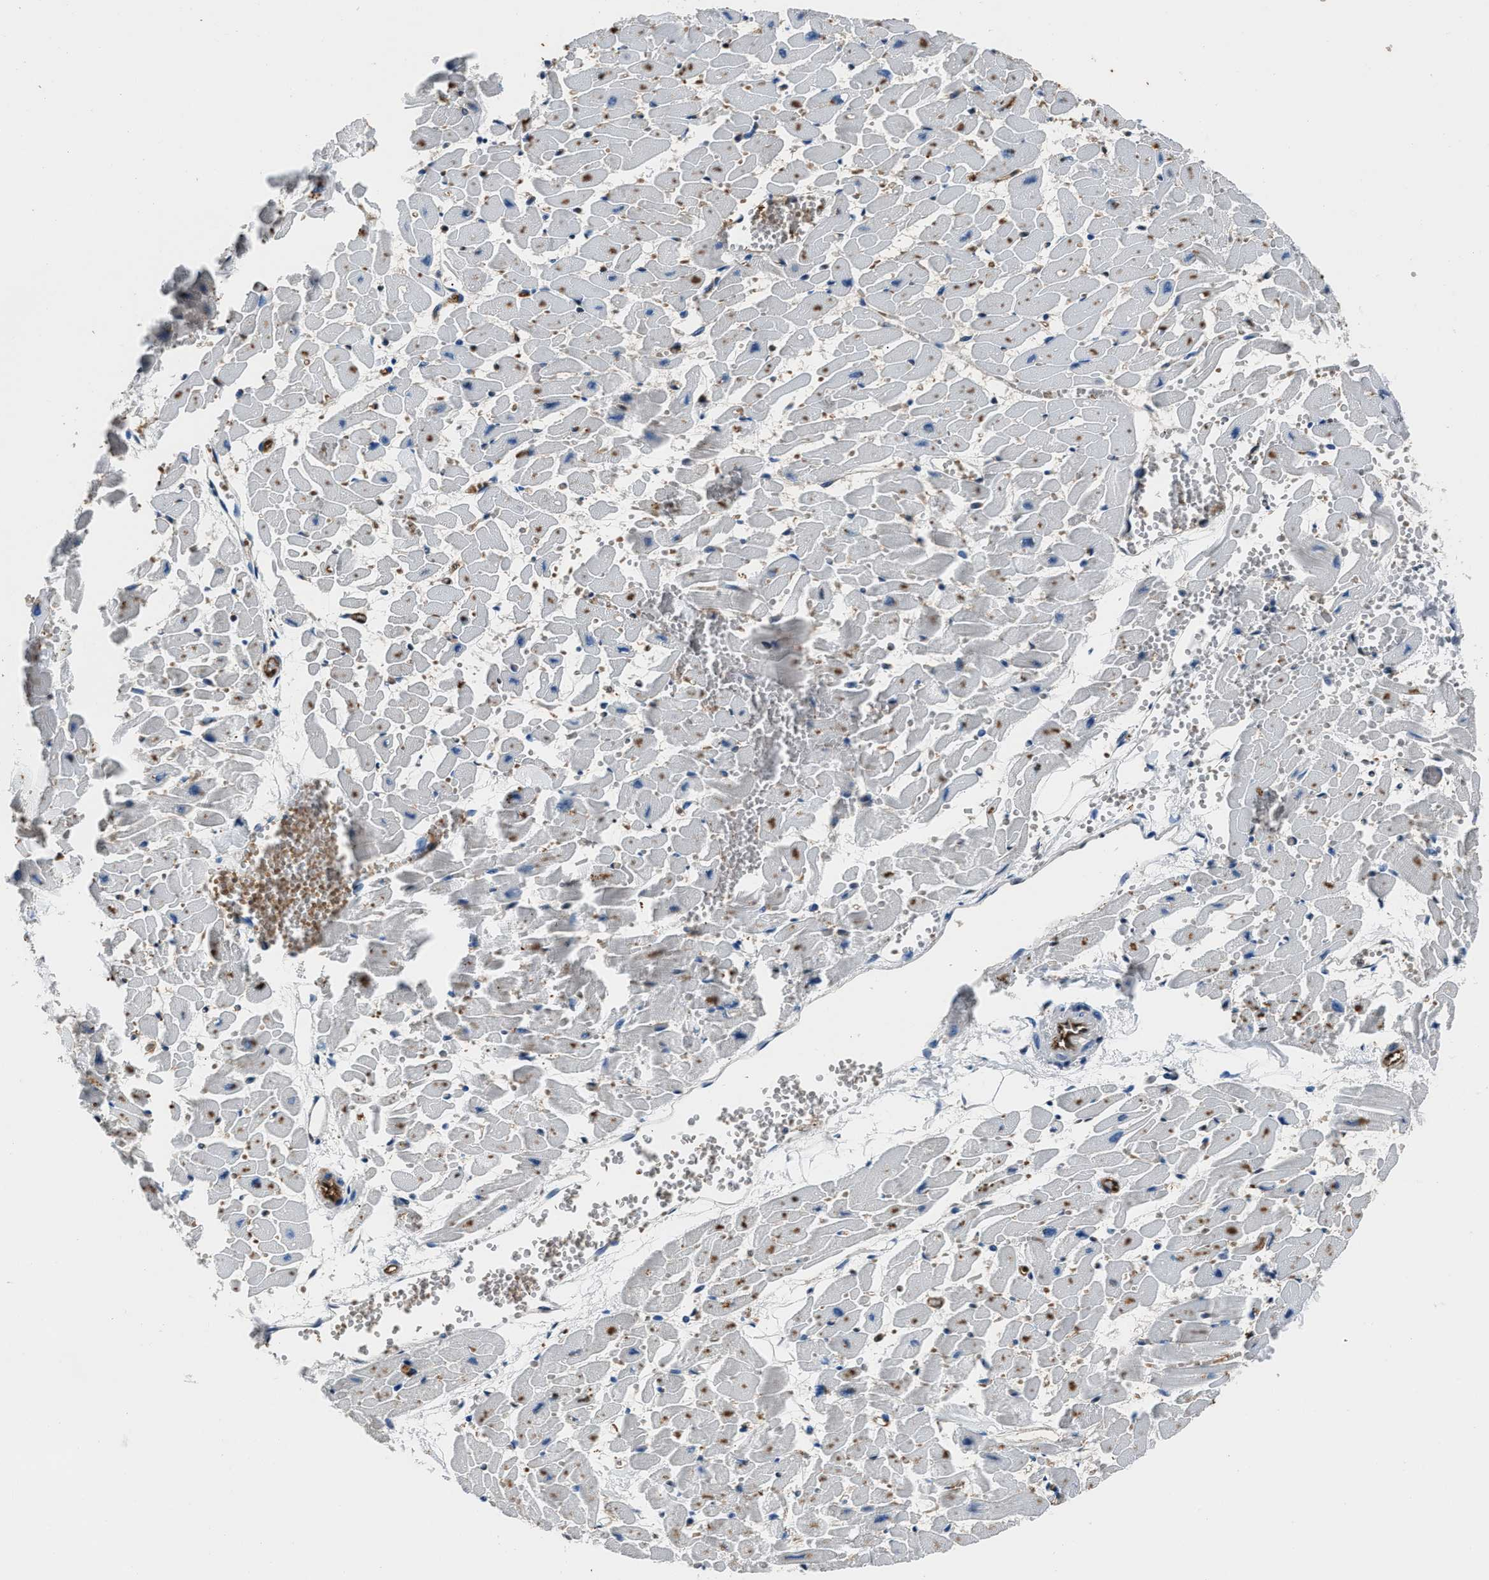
{"staining": {"intensity": "moderate", "quantity": "25%-75%", "location": "cytoplasmic/membranous"}, "tissue": "heart muscle", "cell_type": "Cardiomyocytes", "image_type": "normal", "snomed": [{"axis": "morphology", "description": "Normal tissue, NOS"}, {"axis": "topography", "description": "Heart"}], "caption": "Immunohistochemical staining of unremarkable human heart muscle shows medium levels of moderate cytoplasmic/membranous expression in approximately 25%-75% of cardiomyocytes. (IHC, brightfield microscopy, high magnification).", "gene": "PPA1", "patient": {"sex": "female", "age": 19}}